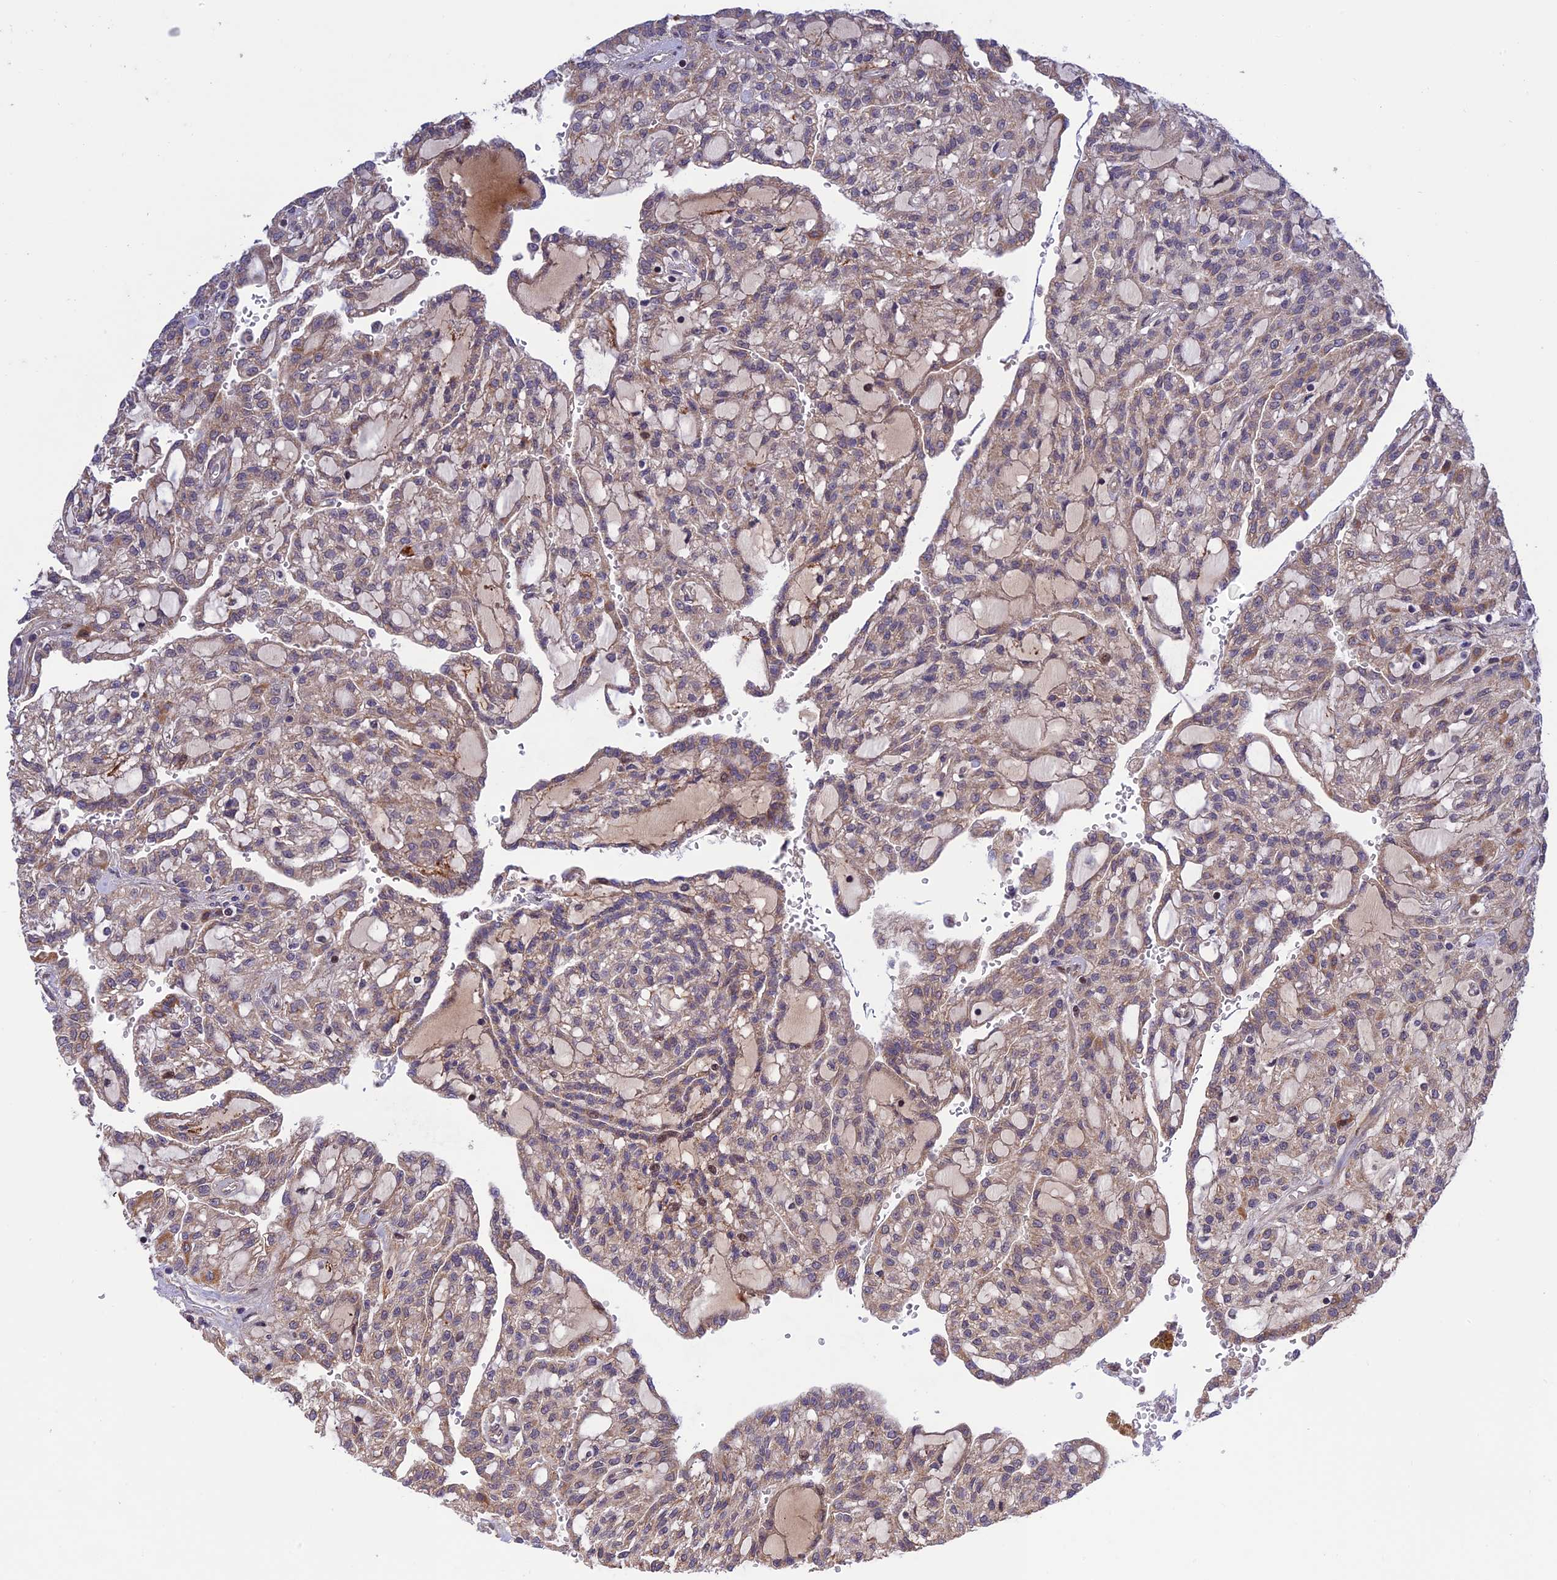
{"staining": {"intensity": "negative", "quantity": "none", "location": "none"}, "tissue": "renal cancer", "cell_type": "Tumor cells", "image_type": "cancer", "snomed": [{"axis": "morphology", "description": "Adenocarcinoma, NOS"}, {"axis": "topography", "description": "Kidney"}], "caption": "There is no significant positivity in tumor cells of adenocarcinoma (renal). (DAB immunohistochemistry (IHC) visualized using brightfield microscopy, high magnification).", "gene": "PLEKHG2", "patient": {"sex": "male", "age": 63}}